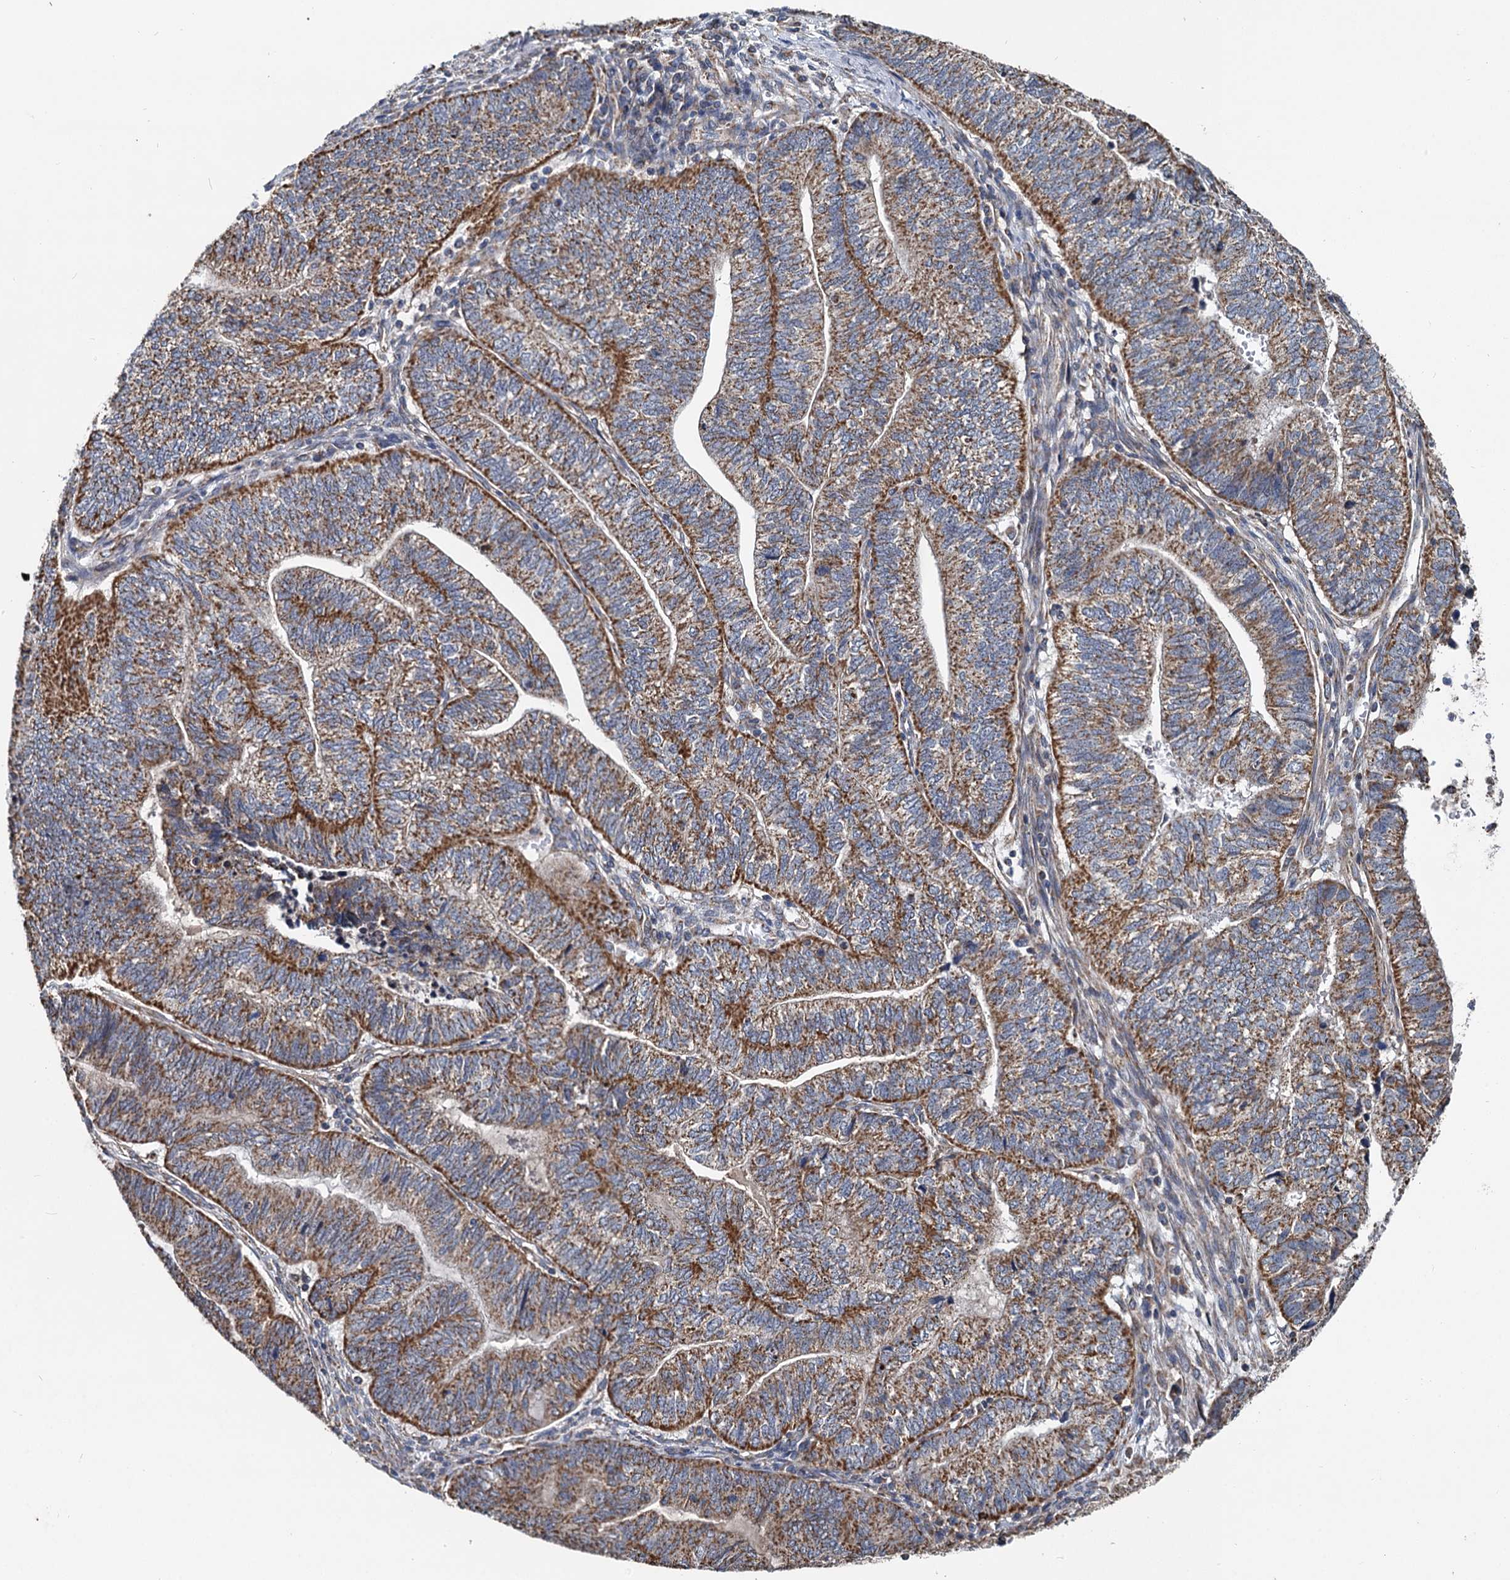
{"staining": {"intensity": "moderate", "quantity": "25%-75%", "location": "cytoplasmic/membranous"}, "tissue": "endometrial cancer", "cell_type": "Tumor cells", "image_type": "cancer", "snomed": [{"axis": "morphology", "description": "Adenocarcinoma, NOS"}, {"axis": "topography", "description": "Uterus"}, {"axis": "topography", "description": "Endometrium"}], "caption": "Protein expression analysis of adenocarcinoma (endometrial) demonstrates moderate cytoplasmic/membranous positivity in about 25%-75% of tumor cells.", "gene": "SPRYD3", "patient": {"sex": "female", "age": 70}}